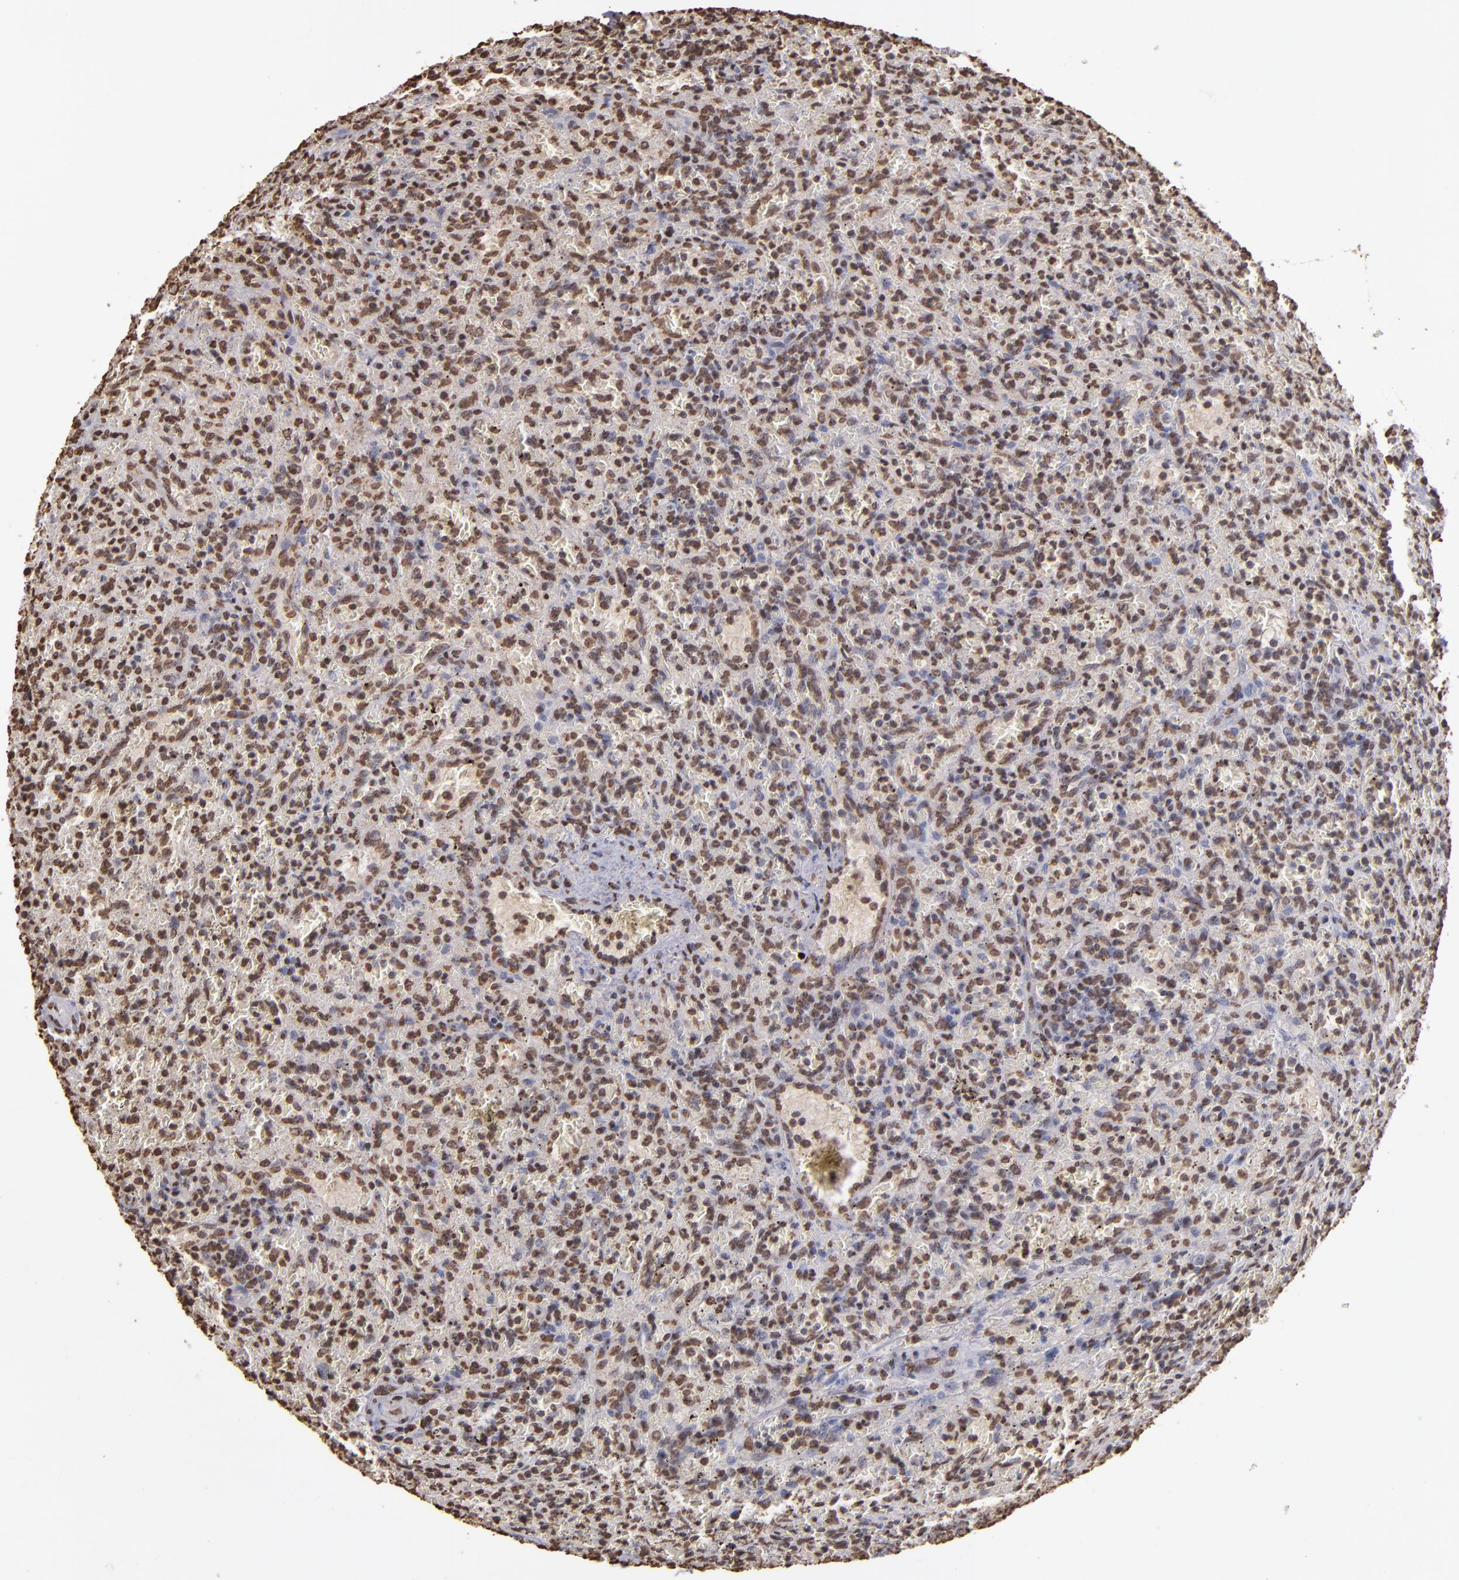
{"staining": {"intensity": "moderate", "quantity": "25%-75%", "location": "nuclear"}, "tissue": "lymphoma", "cell_type": "Tumor cells", "image_type": "cancer", "snomed": [{"axis": "morphology", "description": "Malignant lymphoma, non-Hodgkin's type, Low grade"}, {"axis": "topography", "description": "Spleen"}], "caption": "The histopathology image shows immunohistochemical staining of lymphoma. There is moderate nuclear expression is identified in approximately 25%-75% of tumor cells.", "gene": "LBX1", "patient": {"sex": "female", "age": 64}}